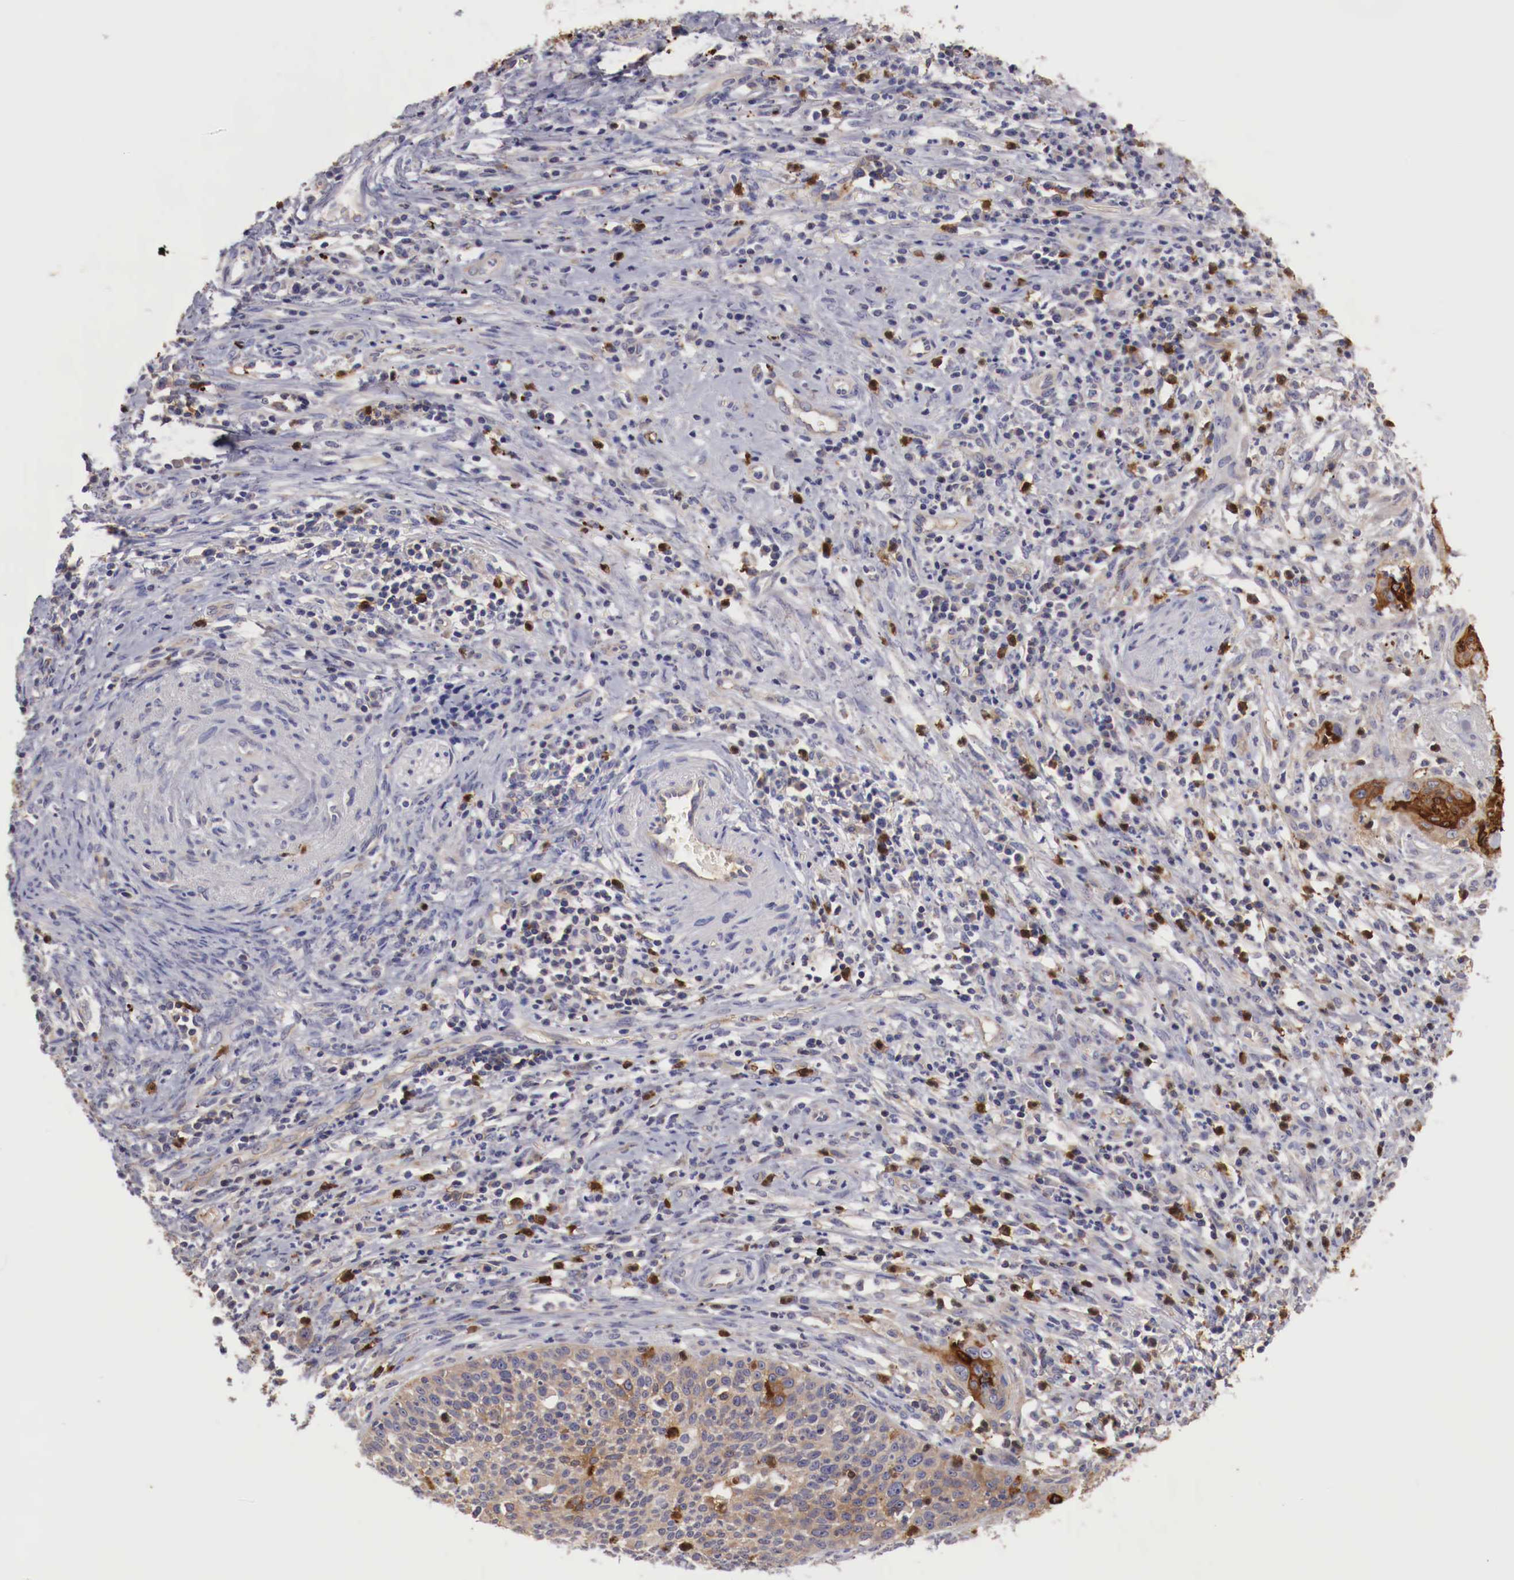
{"staining": {"intensity": "moderate", "quantity": "25%-75%", "location": "cytoplasmic/membranous"}, "tissue": "cervical cancer", "cell_type": "Tumor cells", "image_type": "cancer", "snomed": [{"axis": "morphology", "description": "Squamous cell carcinoma, NOS"}, {"axis": "topography", "description": "Cervix"}], "caption": "Tumor cells reveal medium levels of moderate cytoplasmic/membranous positivity in about 25%-75% of cells in cervical cancer.", "gene": "PITPNA", "patient": {"sex": "female", "age": 41}}